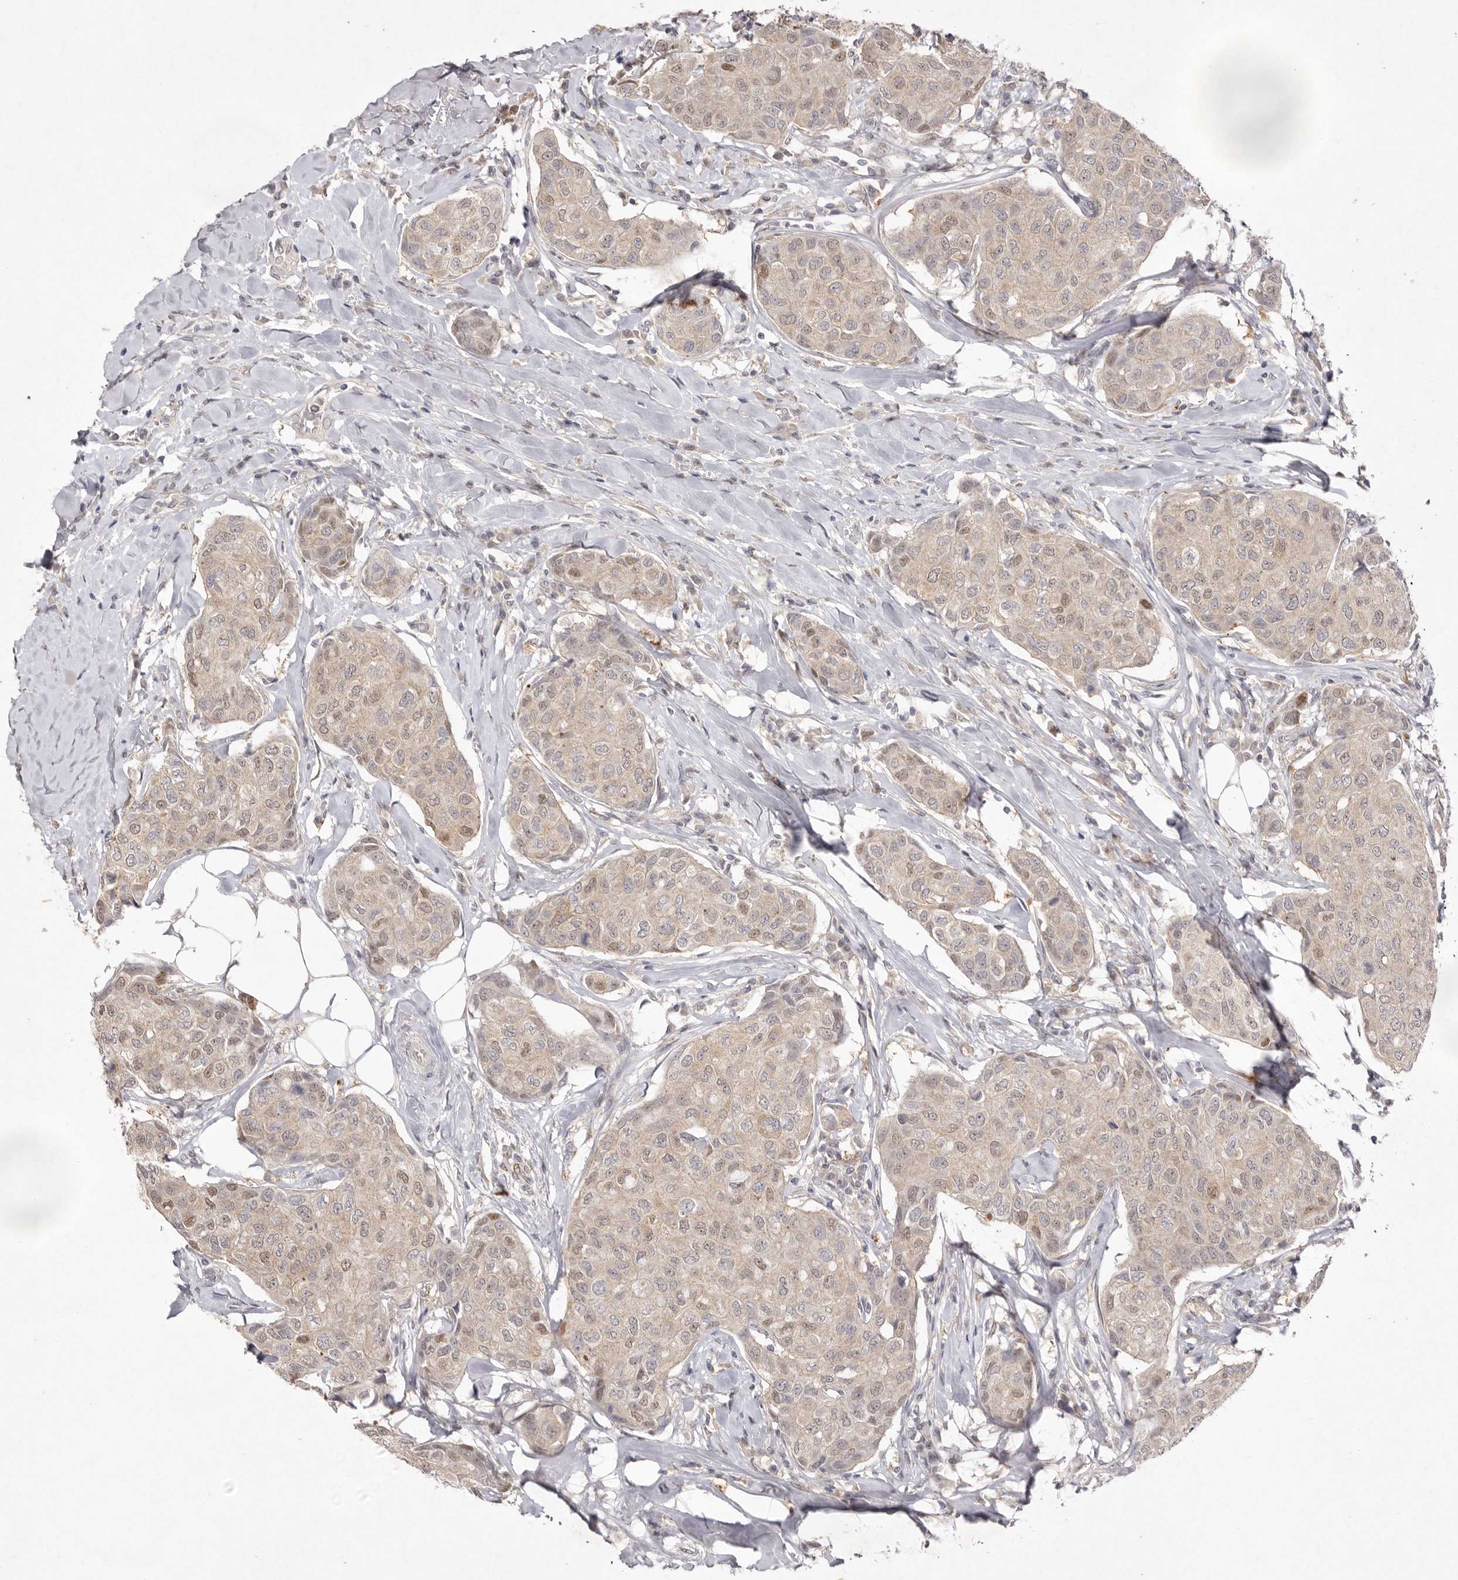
{"staining": {"intensity": "weak", "quantity": "25%-75%", "location": "cytoplasmic/membranous,nuclear"}, "tissue": "breast cancer", "cell_type": "Tumor cells", "image_type": "cancer", "snomed": [{"axis": "morphology", "description": "Duct carcinoma"}, {"axis": "topography", "description": "Breast"}], "caption": "The image shows staining of breast cancer (invasive ductal carcinoma), revealing weak cytoplasmic/membranous and nuclear protein expression (brown color) within tumor cells.", "gene": "TADA1", "patient": {"sex": "female", "age": 80}}